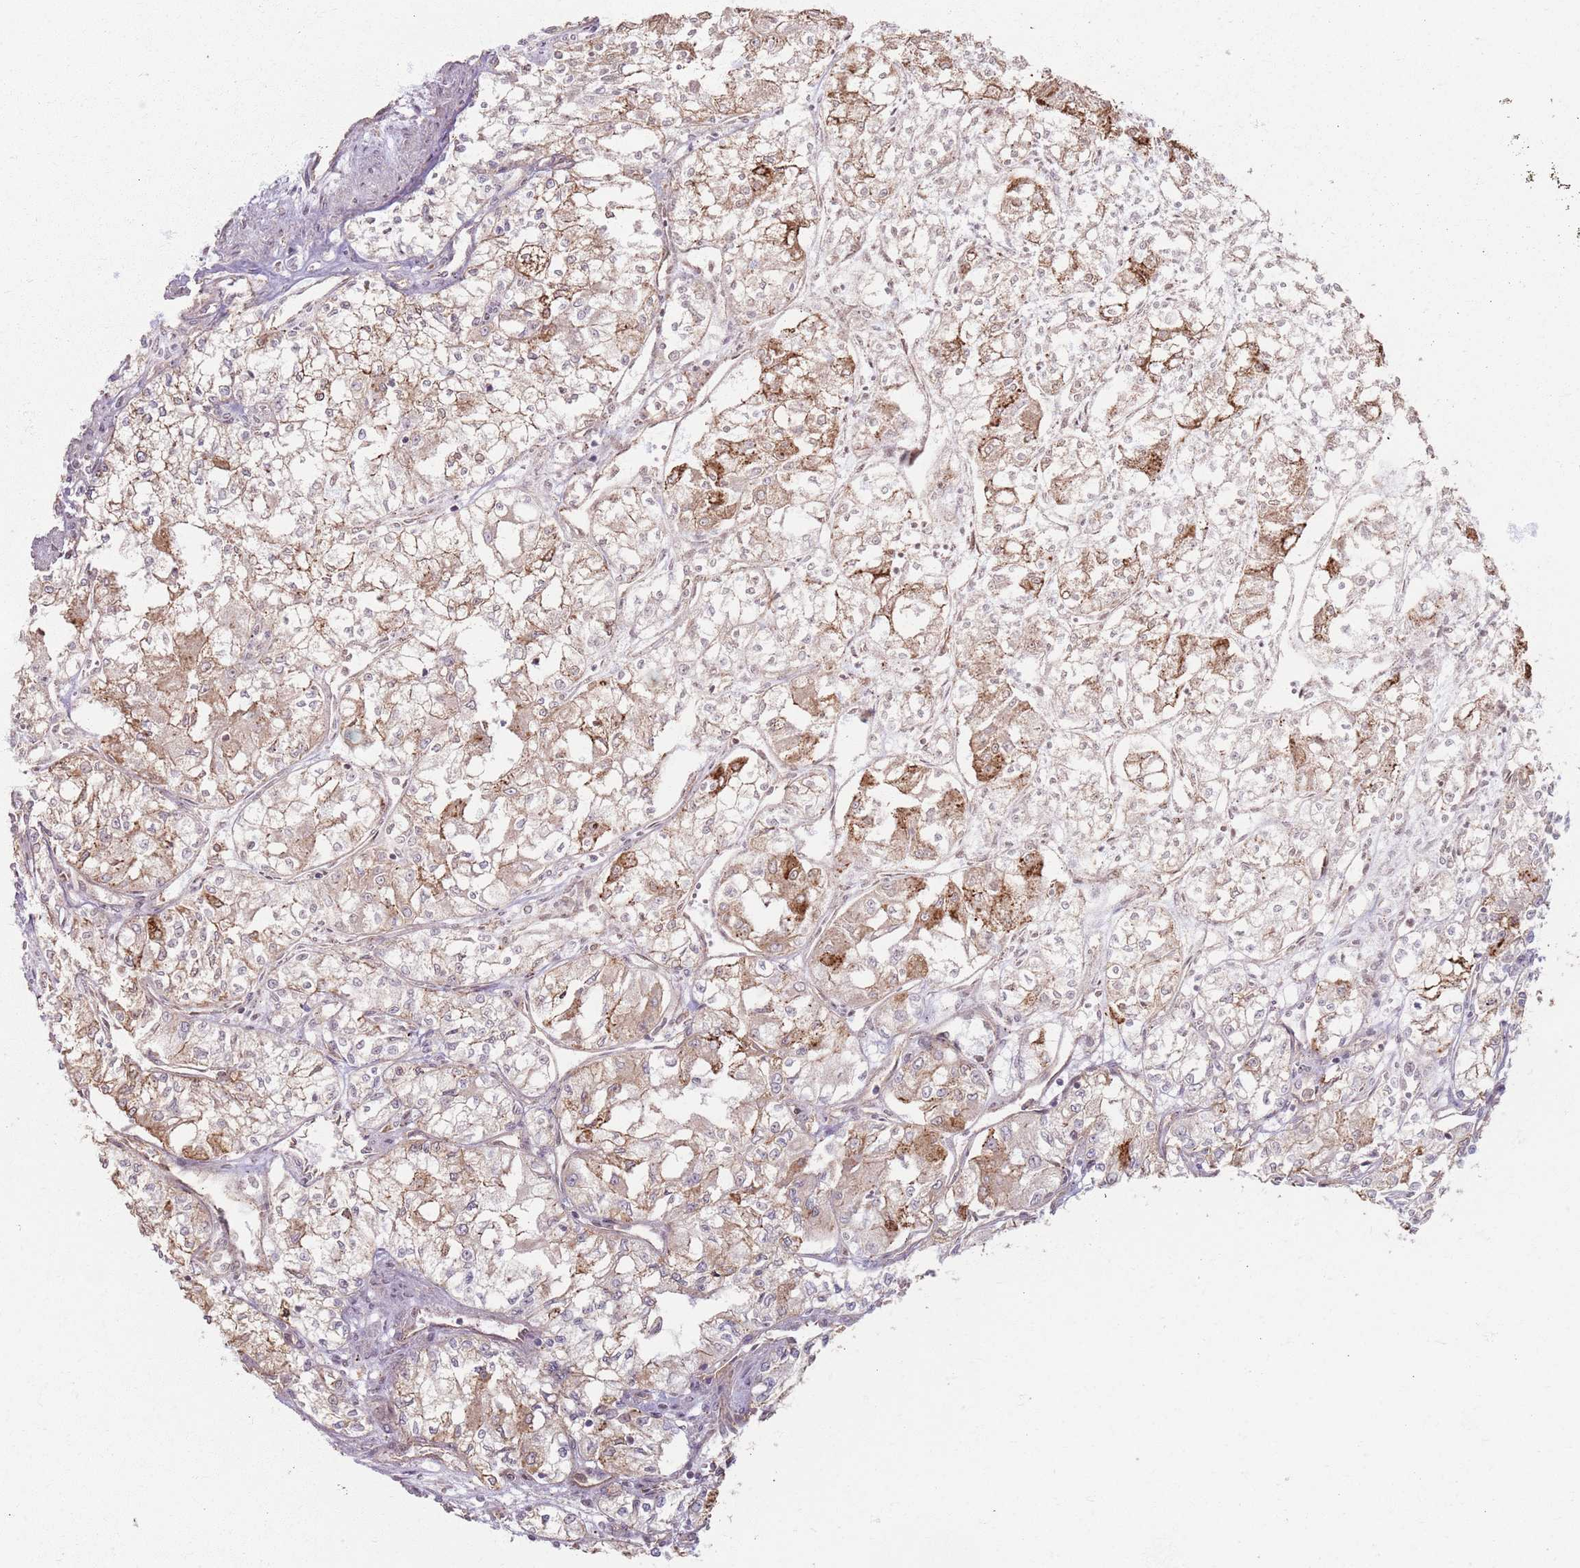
{"staining": {"intensity": "moderate", "quantity": "25%-75%", "location": "cytoplasmic/membranous"}, "tissue": "renal cancer", "cell_type": "Tumor cells", "image_type": "cancer", "snomed": [{"axis": "morphology", "description": "Adenocarcinoma, NOS"}, {"axis": "topography", "description": "Kidney"}], "caption": "Tumor cells exhibit medium levels of moderate cytoplasmic/membranous staining in about 25%-75% of cells in human adenocarcinoma (renal).", "gene": "KCNA5", "patient": {"sex": "male", "age": 59}}